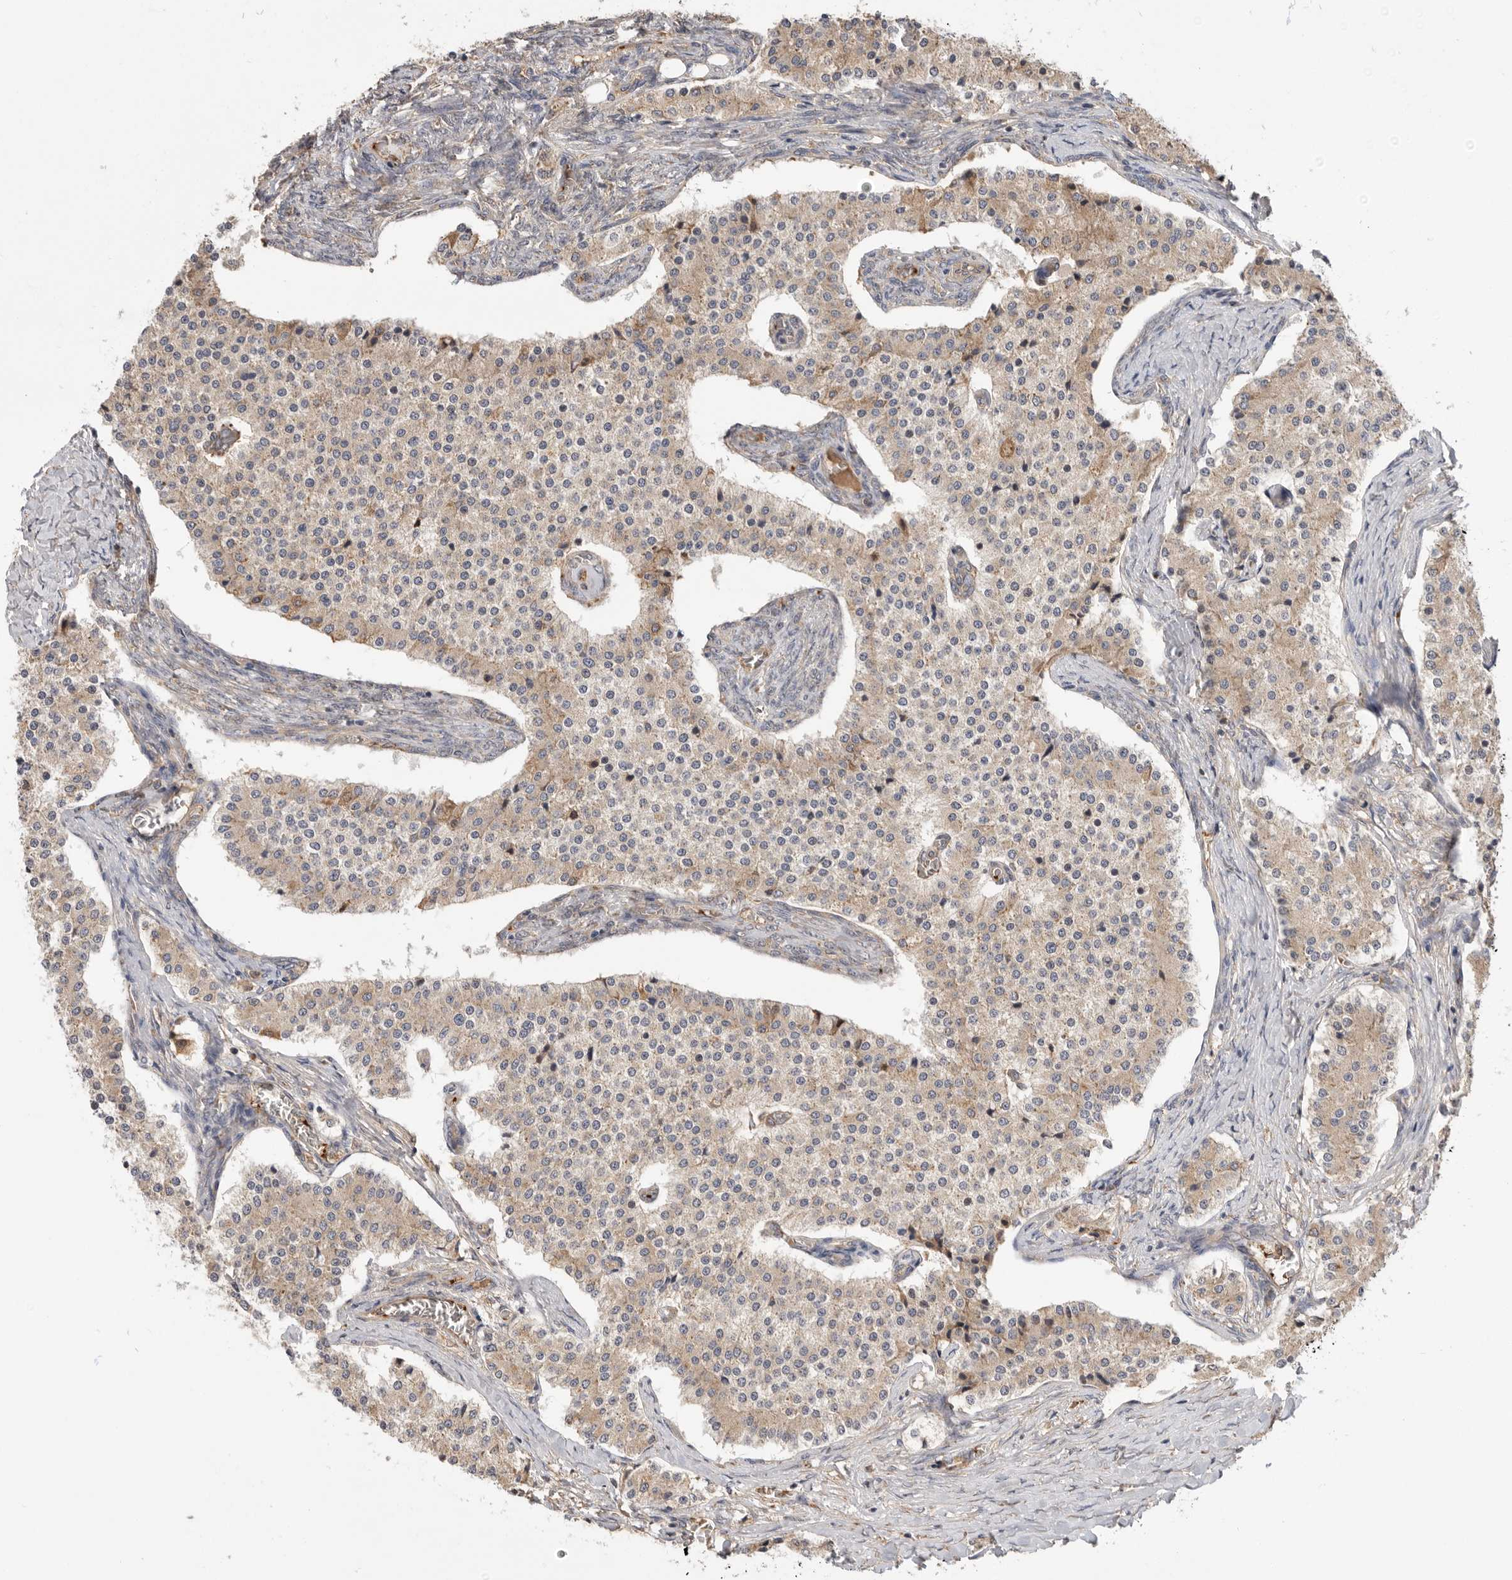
{"staining": {"intensity": "weak", "quantity": "25%-75%", "location": "cytoplasmic/membranous"}, "tissue": "carcinoid", "cell_type": "Tumor cells", "image_type": "cancer", "snomed": [{"axis": "morphology", "description": "Carcinoid, malignant, NOS"}, {"axis": "topography", "description": "Colon"}], "caption": "This photomicrograph displays carcinoid (malignant) stained with IHC to label a protein in brown. The cytoplasmic/membranous of tumor cells show weak positivity for the protein. Nuclei are counter-stained blue.", "gene": "CDC42BPB", "patient": {"sex": "female", "age": 52}}